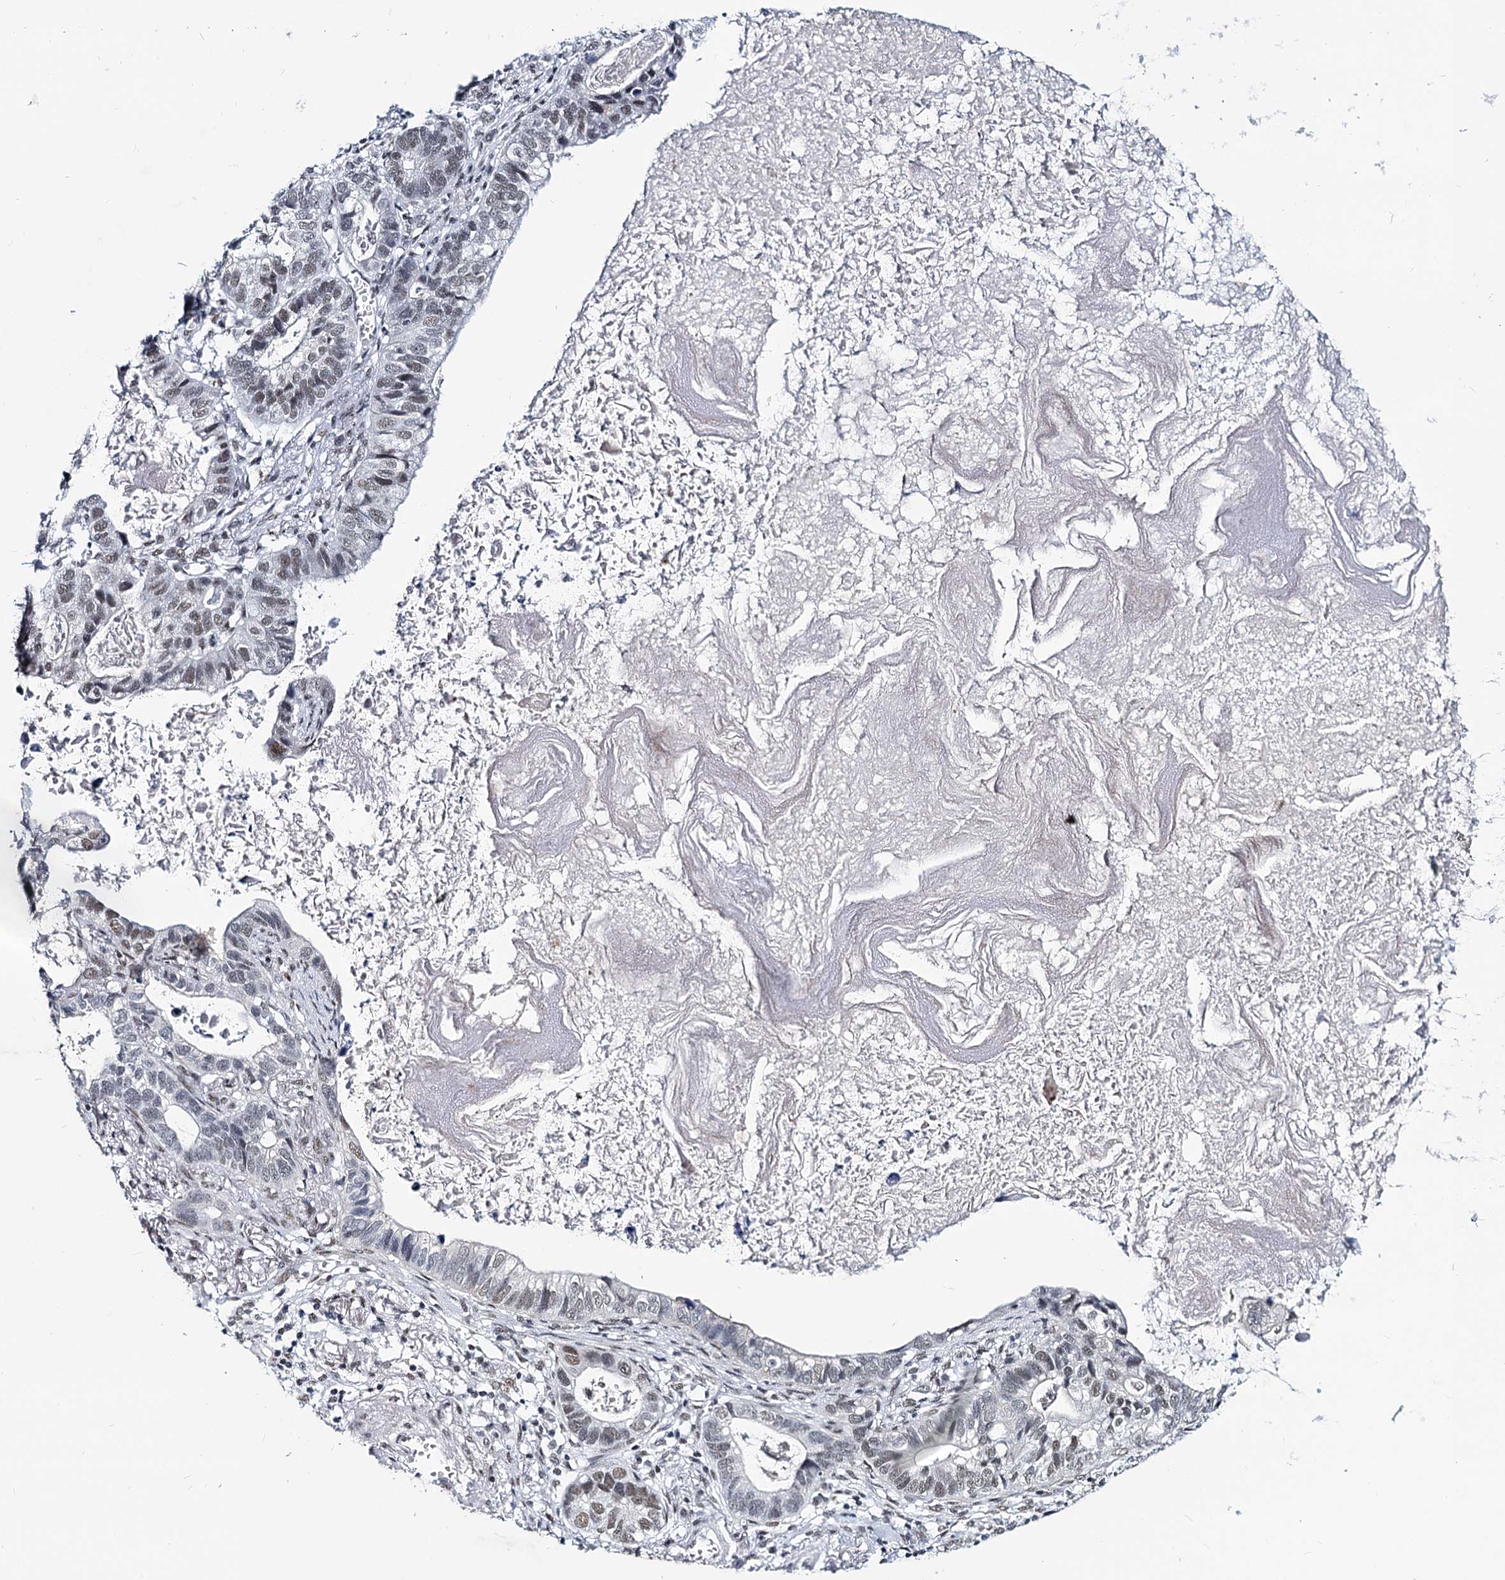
{"staining": {"intensity": "weak", "quantity": "25%-75%", "location": "nuclear"}, "tissue": "lung cancer", "cell_type": "Tumor cells", "image_type": "cancer", "snomed": [{"axis": "morphology", "description": "Adenocarcinoma, NOS"}, {"axis": "topography", "description": "Lung"}], "caption": "Immunohistochemistry of human lung cancer demonstrates low levels of weak nuclear staining in approximately 25%-75% of tumor cells. (DAB IHC, brown staining for protein, blue staining for nuclei).", "gene": "METTL14", "patient": {"sex": "male", "age": 67}}